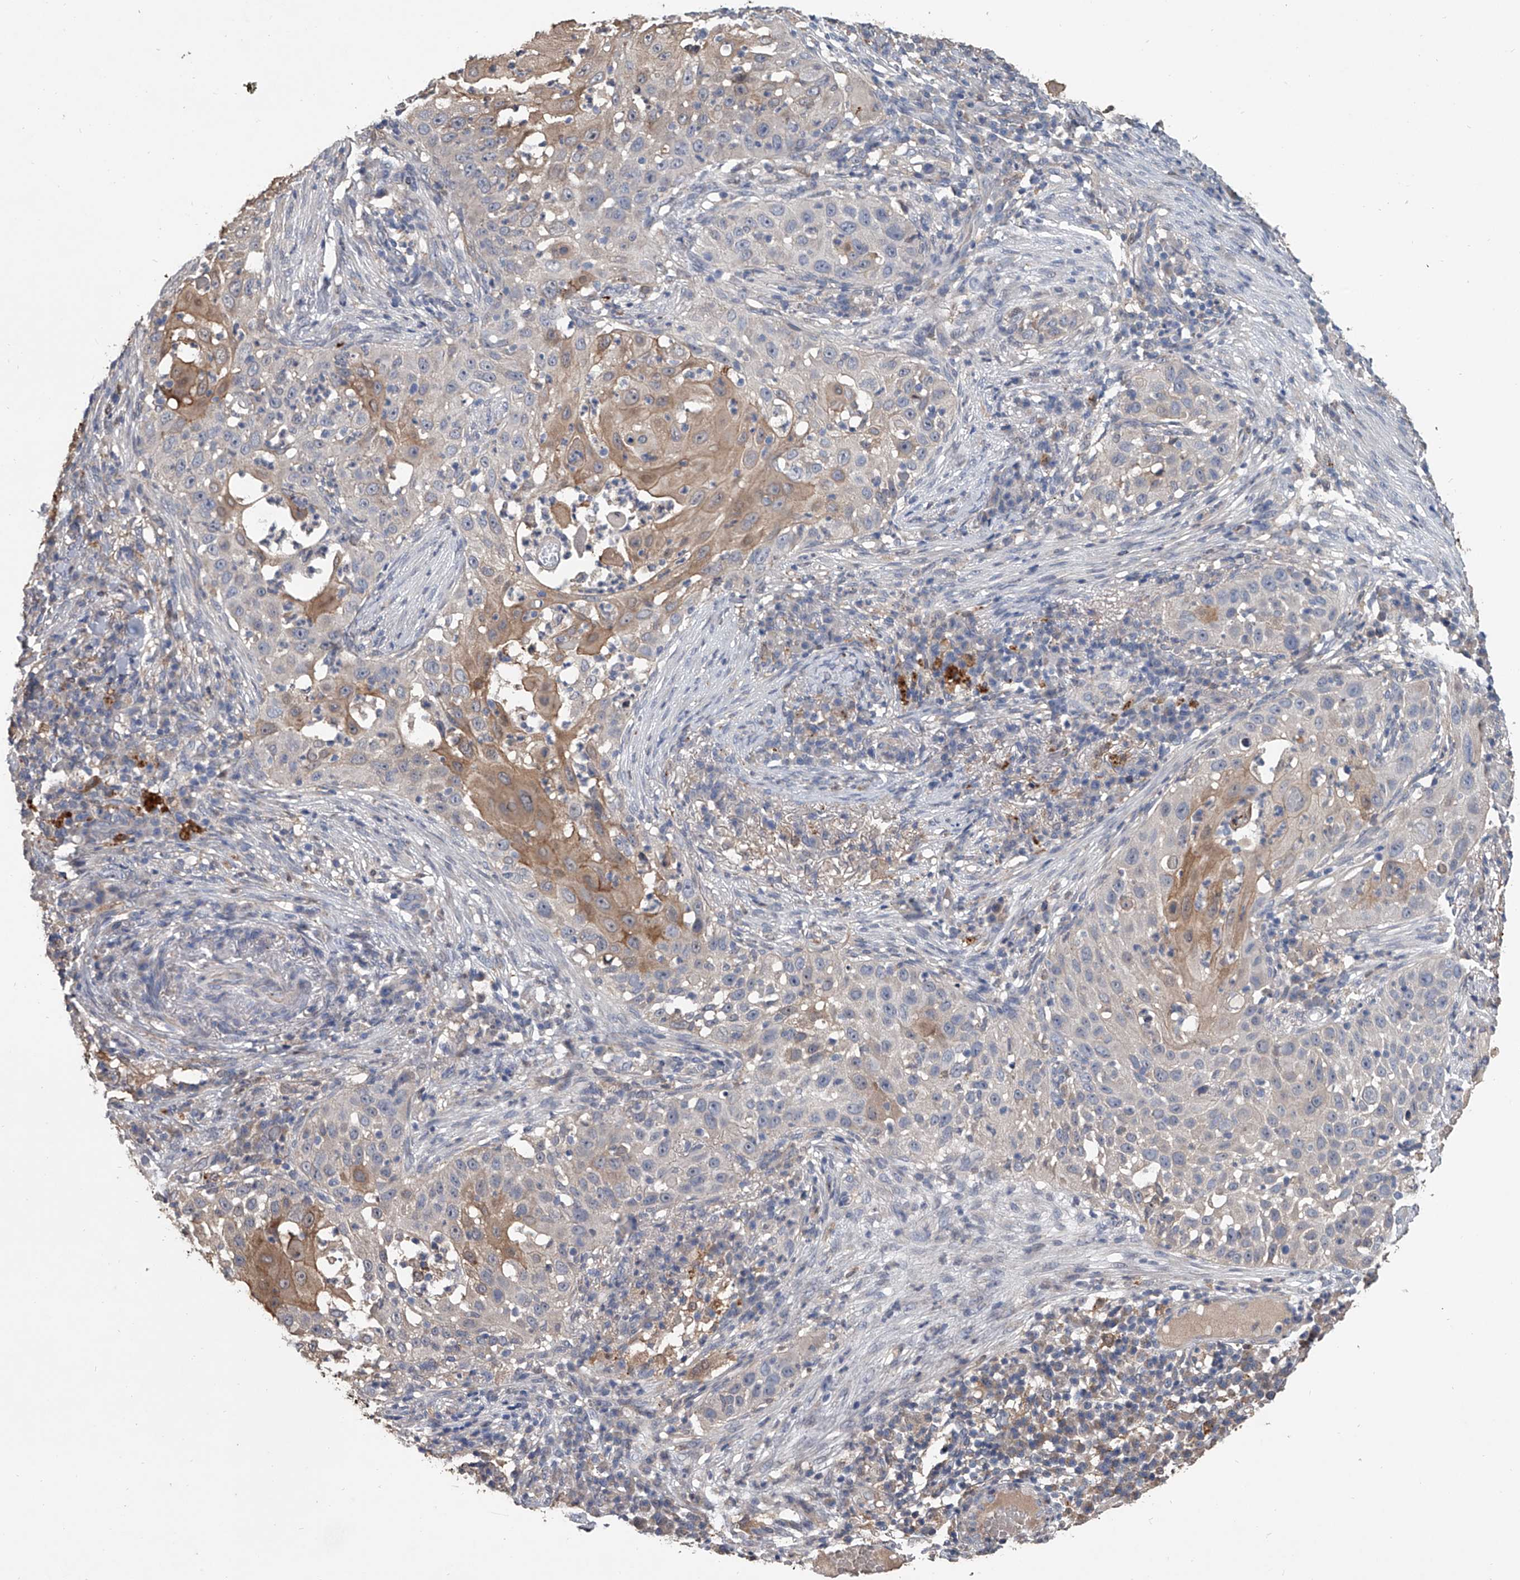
{"staining": {"intensity": "moderate", "quantity": "<25%", "location": "cytoplasmic/membranous"}, "tissue": "skin cancer", "cell_type": "Tumor cells", "image_type": "cancer", "snomed": [{"axis": "morphology", "description": "Squamous cell carcinoma, NOS"}, {"axis": "topography", "description": "Skin"}], "caption": "A brown stain highlights moderate cytoplasmic/membranous positivity of a protein in human squamous cell carcinoma (skin) tumor cells.", "gene": "DOCK9", "patient": {"sex": "female", "age": 44}}